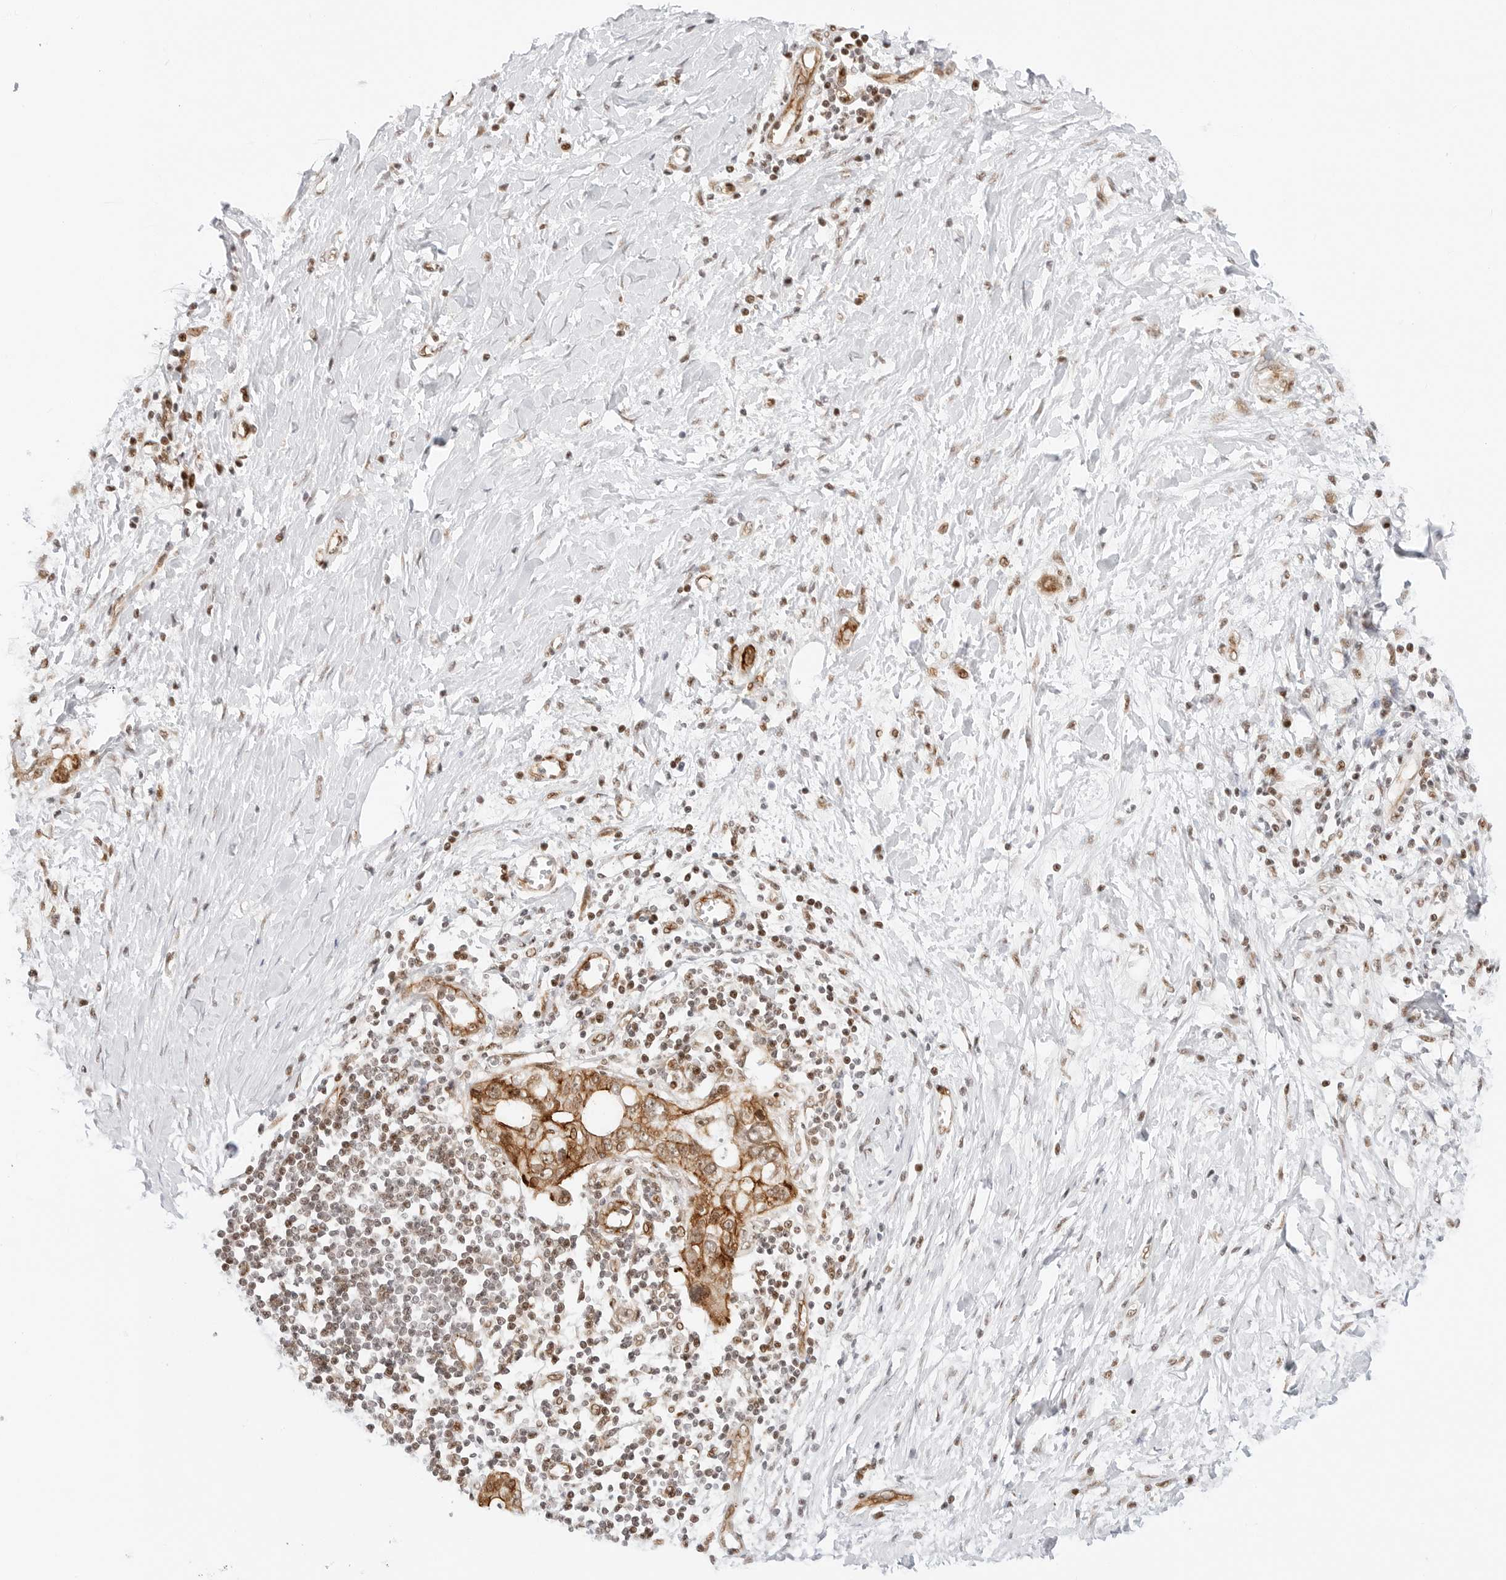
{"staining": {"intensity": "moderate", "quantity": ">75%", "location": "cytoplasmic/membranous"}, "tissue": "pancreatic cancer", "cell_type": "Tumor cells", "image_type": "cancer", "snomed": [{"axis": "morphology", "description": "Normal tissue, NOS"}, {"axis": "morphology", "description": "Adenocarcinoma, NOS"}, {"axis": "topography", "description": "Pancreas"}, {"axis": "topography", "description": "Peripheral nerve tissue"}], "caption": "Protein expression analysis of pancreatic cancer (adenocarcinoma) demonstrates moderate cytoplasmic/membranous staining in about >75% of tumor cells.", "gene": "ZNF613", "patient": {"sex": "male", "age": 59}}